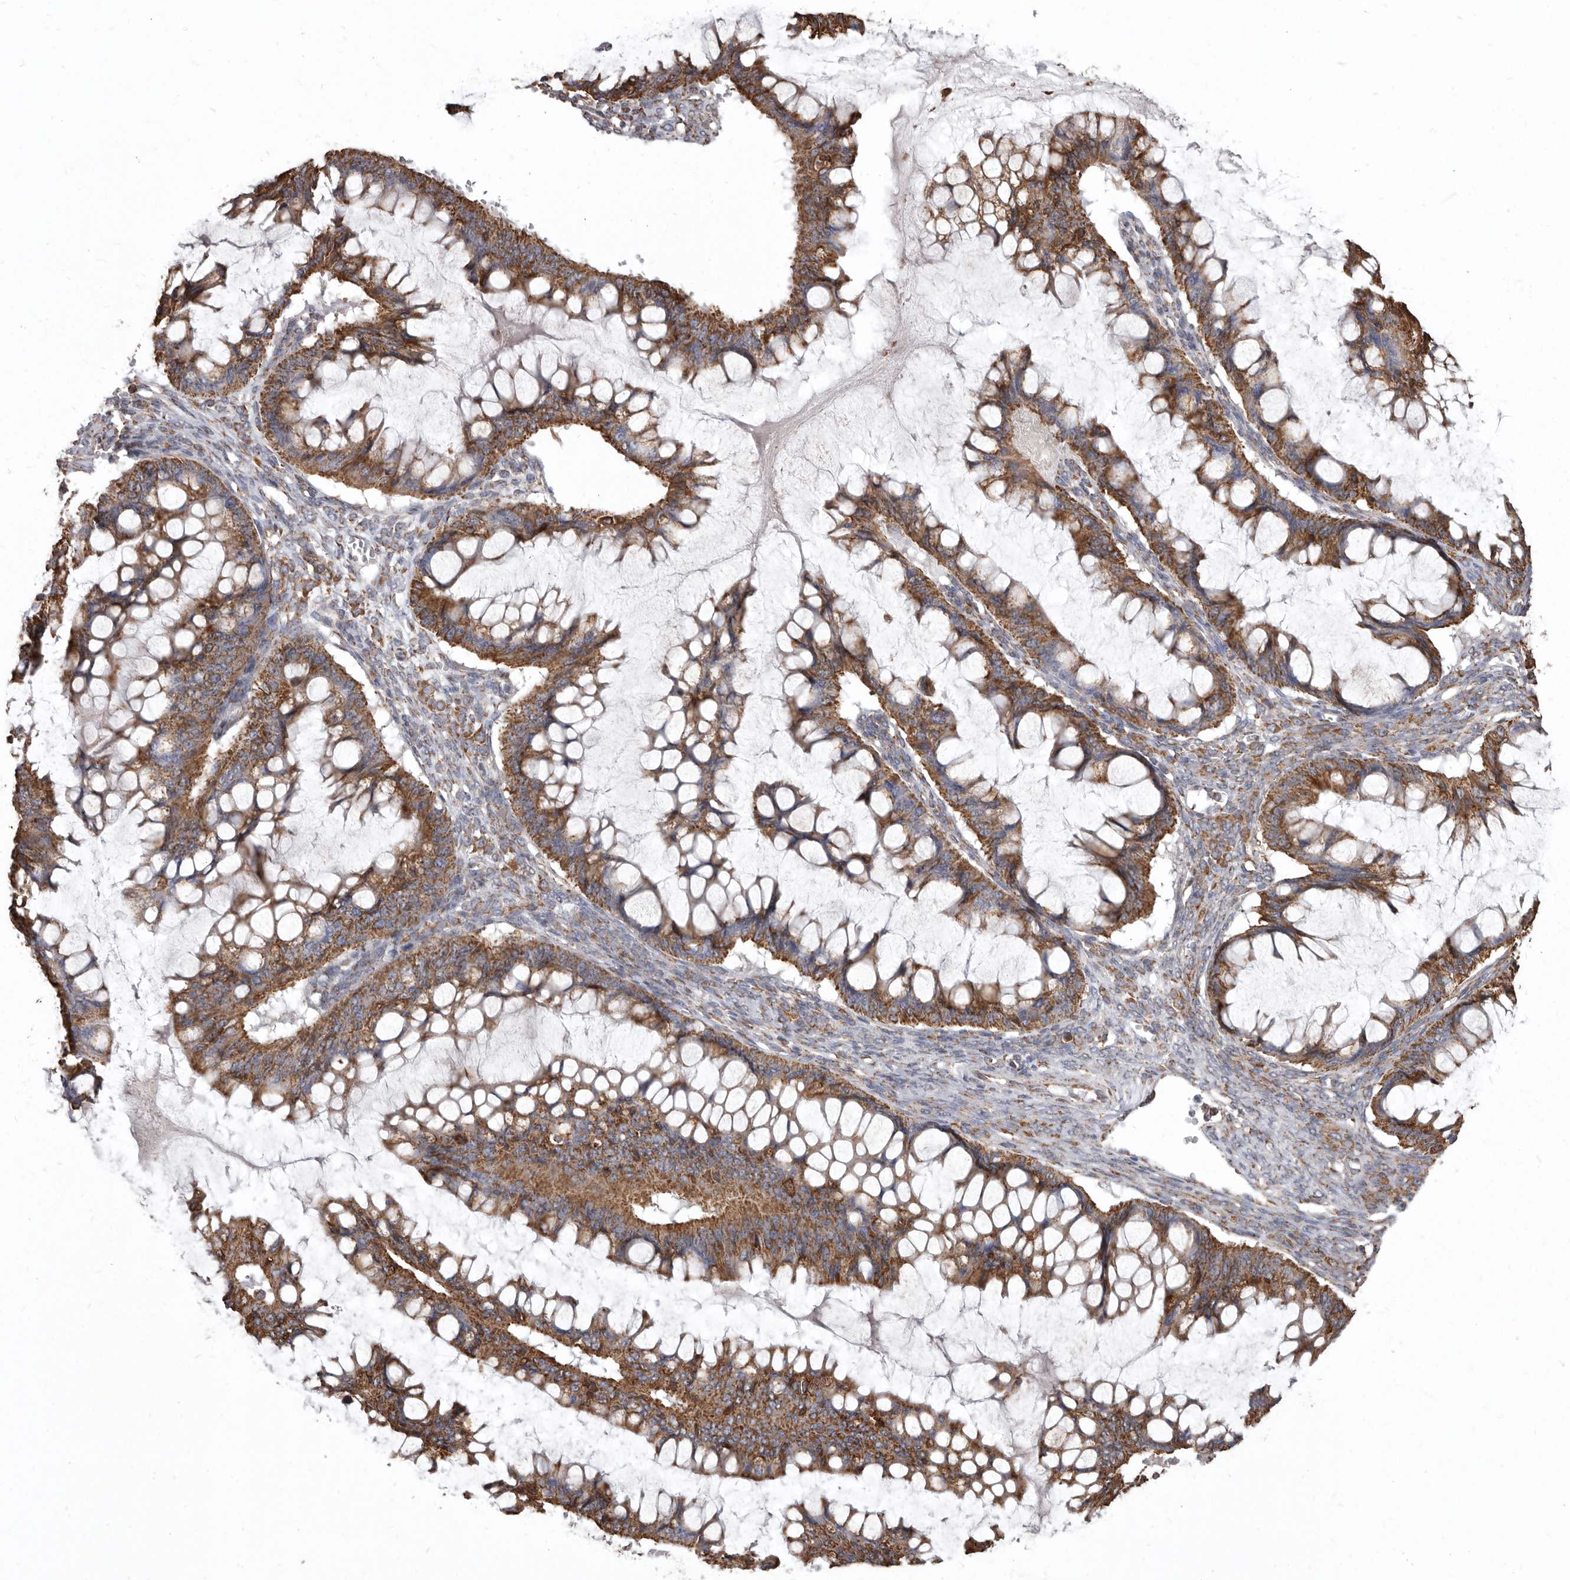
{"staining": {"intensity": "moderate", "quantity": ">75%", "location": "cytoplasmic/membranous"}, "tissue": "ovarian cancer", "cell_type": "Tumor cells", "image_type": "cancer", "snomed": [{"axis": "morphology", "description": "Cystadenocarcinoma, mucinous, NOS"}, {"axis": "topography", "description": "Ovary"}], "caption": "An image of ovarian mucinous cystadenocarcinoma stained for a protein displays moderate cytoplasmic/membranous brown staining in tumor cells.", "gene": "CDK5RAP3", "patient": {"sex": "female", "age": 73}}